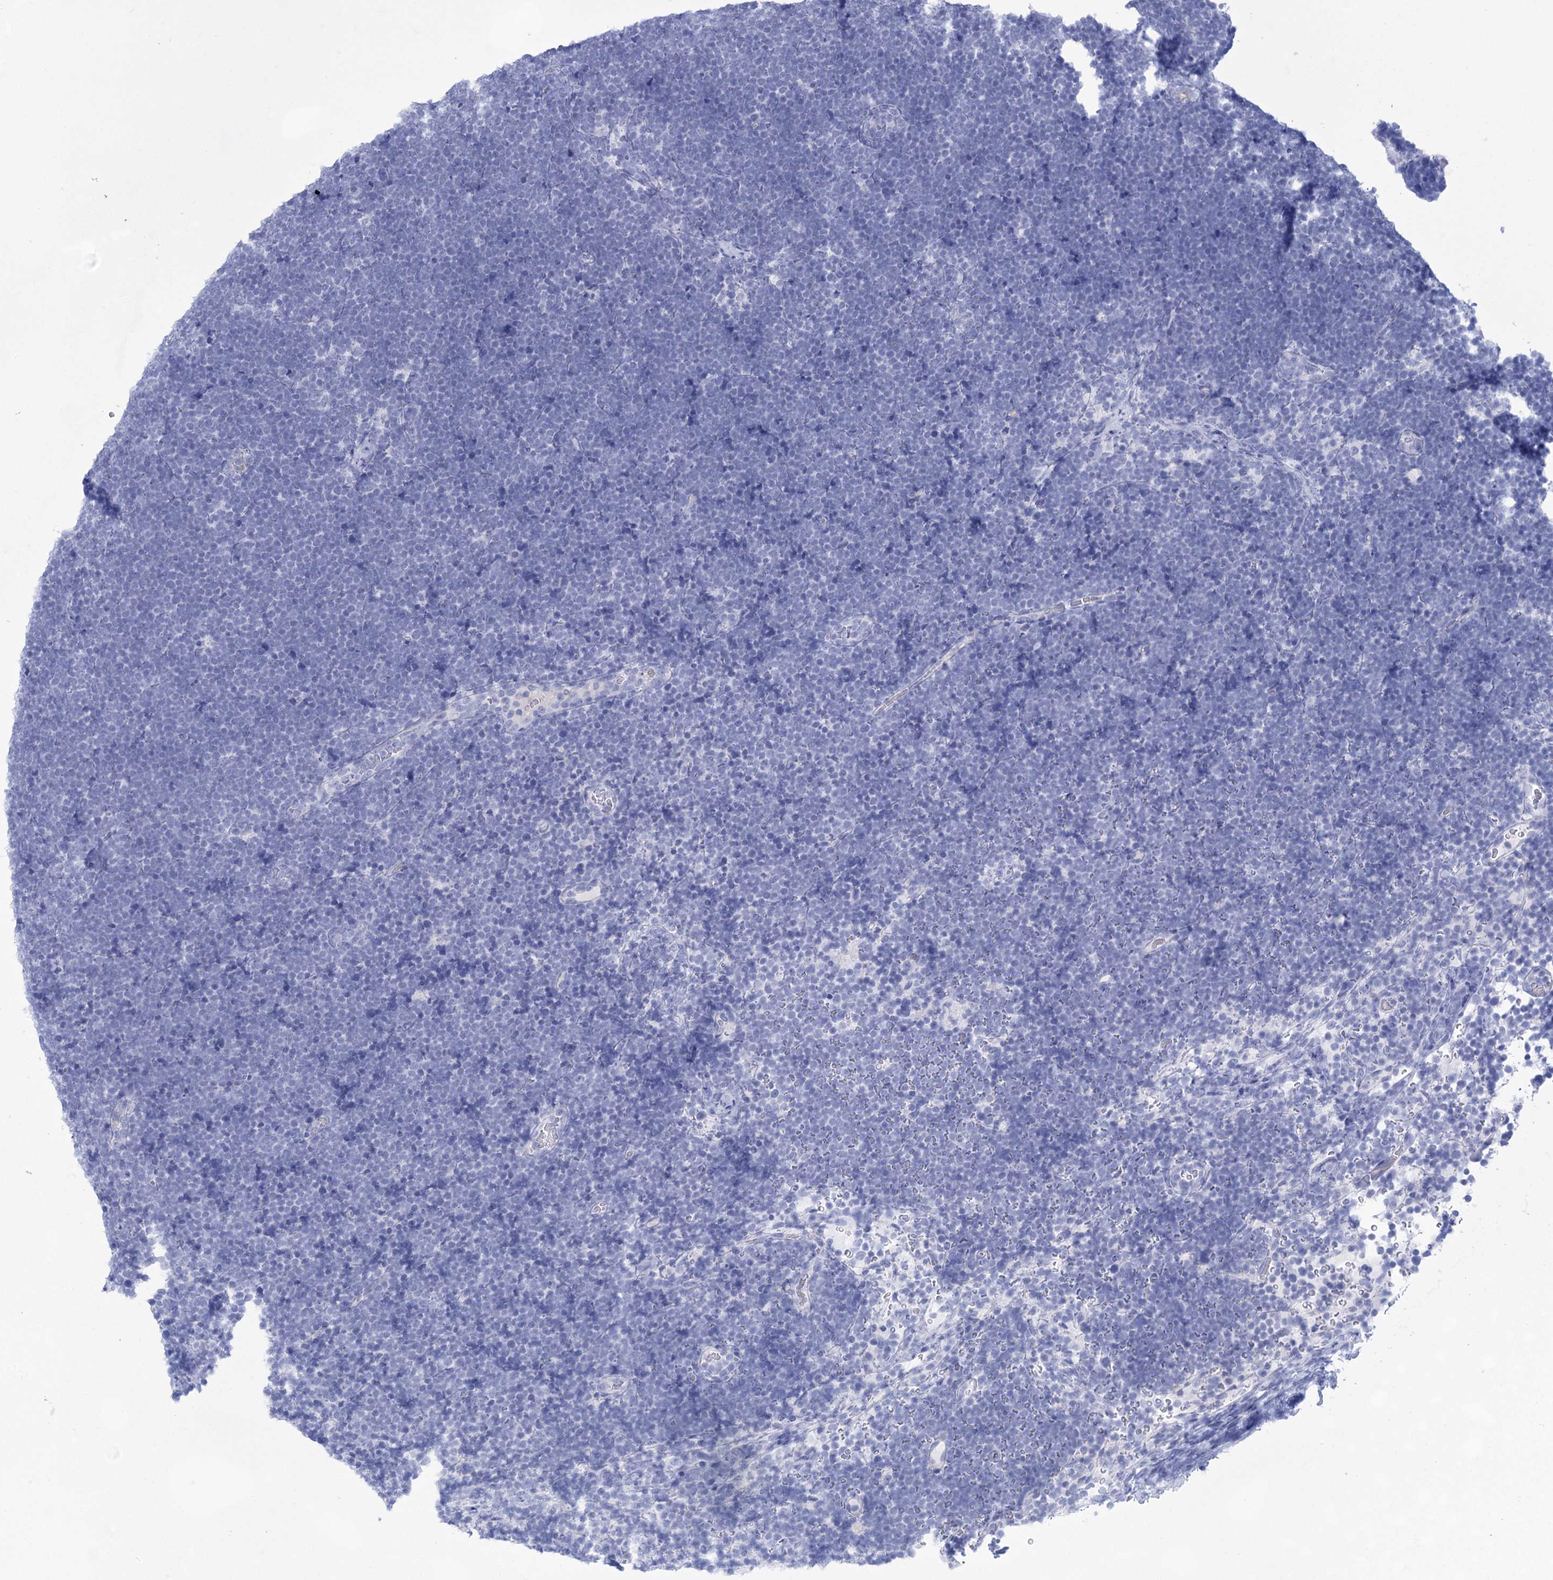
{"staining": {"intensity": "negative", "quantity": "none", "location": "none"}, "tissue": "lymphoma", "cell_type": "Tumor cells", "image_type": "cancer", "snomed": [{"axis": "morphology", "description": "Malignant lymphoma, non-Hodgkin's type, High grade"}, {"axis": "topography", "description": "Lymph node"}], "caption": "The photomicrograph displays no significant staining in tumor cells of lymphoma.", "gene": "LALBA", "patient": {"sex": "male", "age": 13}}